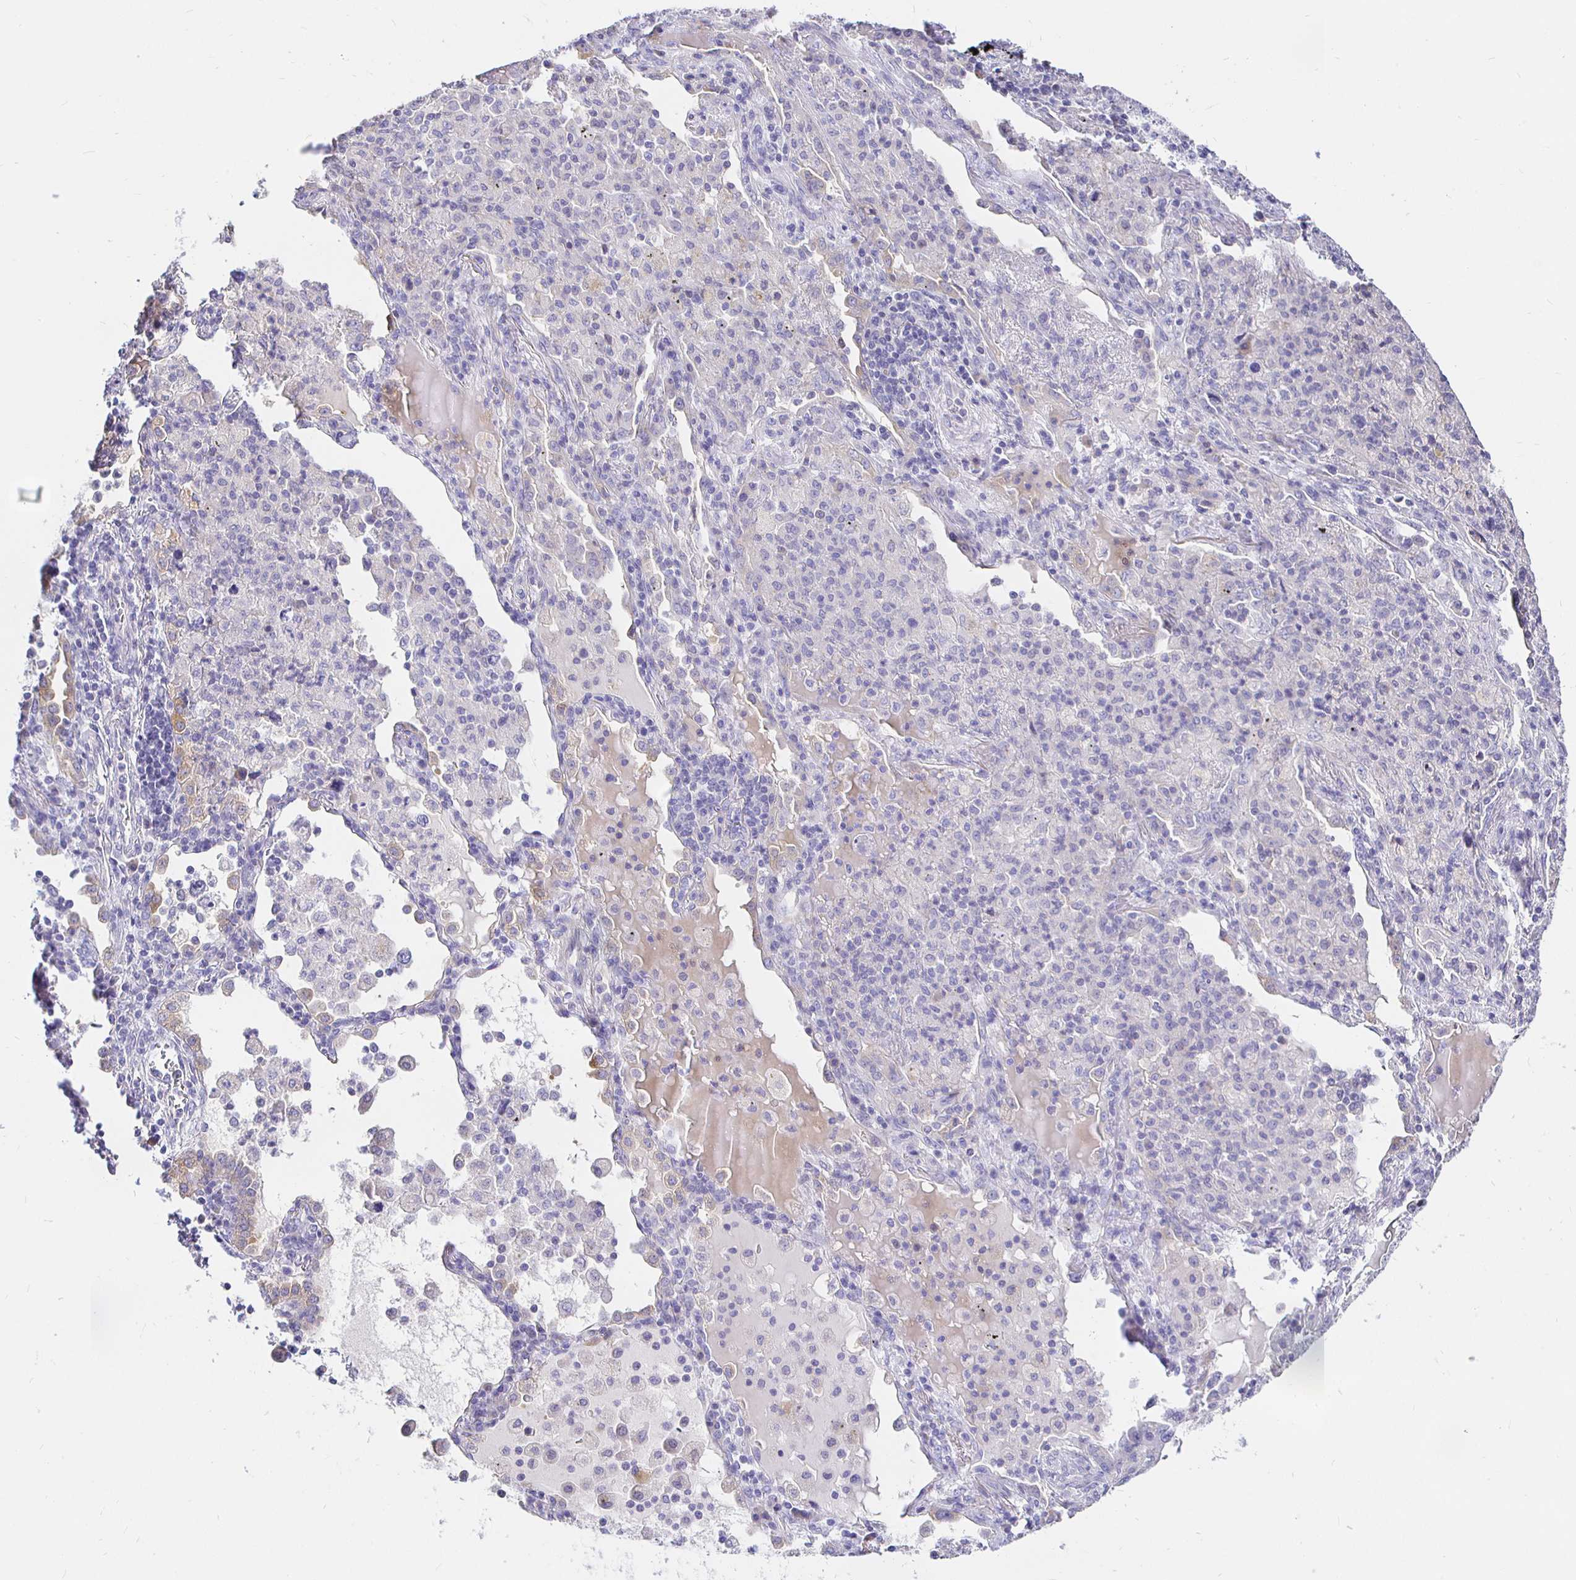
{"staining": {"intensity": "negative", "quantity": "none", "location": "none"}, "tissue": "lung cancer", "cell_type": "Tumor cells", "image_type": "cancer", "snomed": [{"axis": "morphology", "description": "Adenocarcinoma, NOS"}, {"axis": "topography", "description": "Lung"}], "caption": "A high-resolution micrograph shows IHC staining of lung cancer, which reveals no significant staining in tumor cells.", "gene": "NECAB1", "patient": {"sex": "female", "age": 57}}